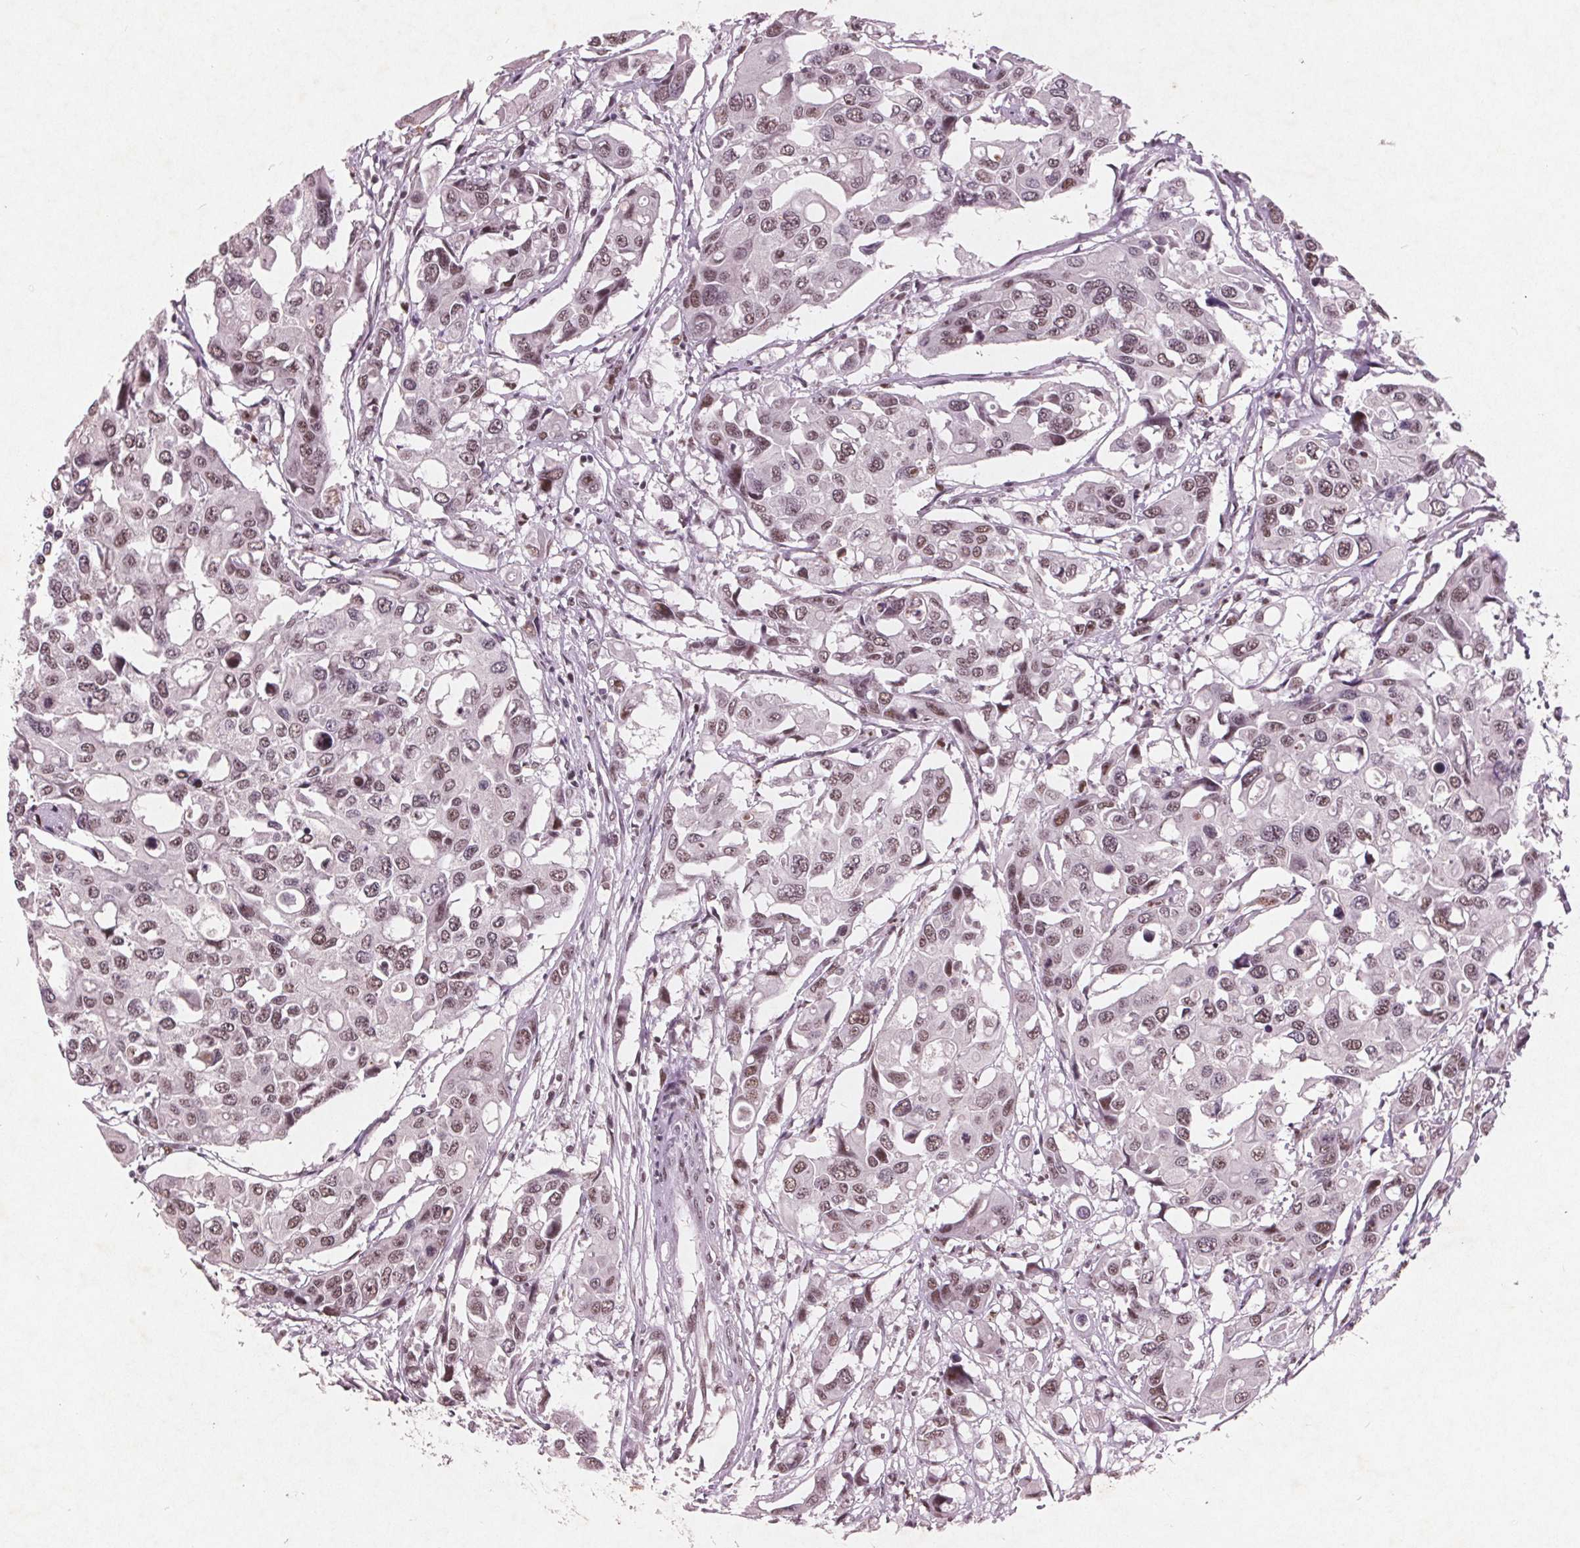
{"staining": {"intensity": "weak", "quantity": ">75%", "location": "nuclear"}, "tissue": "colorectal cancer", "cell_type": "Tumor cells", "image_type": "cancer", "snomed": [{"axis": "morphology", "description": "Adenocarcinoma, NOS"}, {"axis": "topography", "description": "Colon"}], "caption": "Immunohistochemical staining of human colorectal cancer (adenocarcinoma) reveals low levels of weak nuclear protein positivity in about >75% of tumor cells.", "gene": "RPS6KA2", "patient": {"sex": "male", "age": 77}}